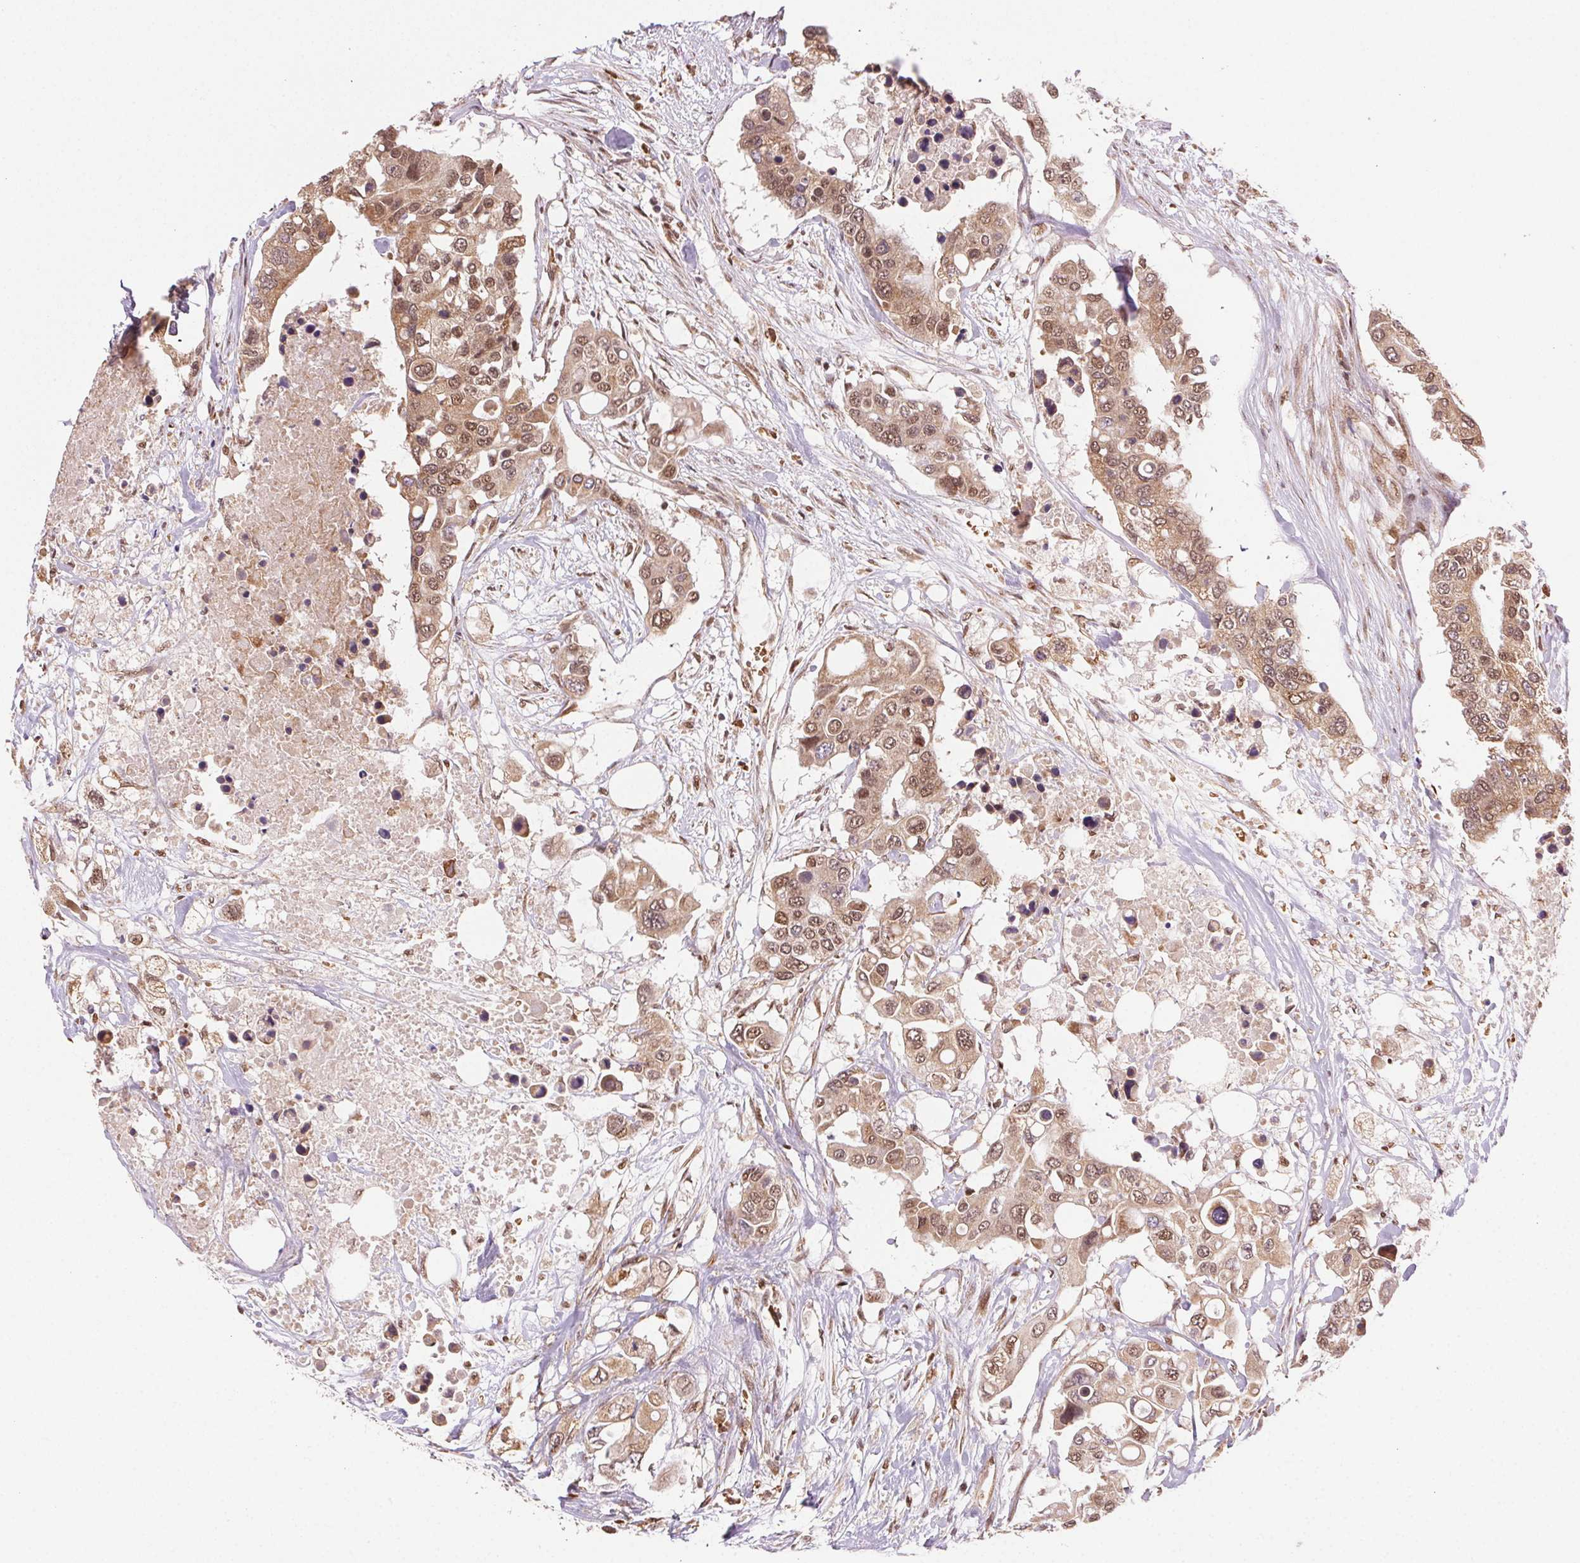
{"staining": {"intensity": "moderate", "quantity": ">75%", "location": "cytoplasmic/membranous,nuclear"}, "tissue": "colorectal cancer", "cell_type": "Tumor cells", "image_type": "cancer", "snomed": [{"axis": "morphology", "description": "Adenocarcinoma, NOS"}, {"axis": "topography", "description": "Colon"}], "caption": "Colorectal cancer stained with a protein marker reveals moderate staining in tumor cells.", "gene": "TREML4", "patient": {"sex": "male", "age": 77}}